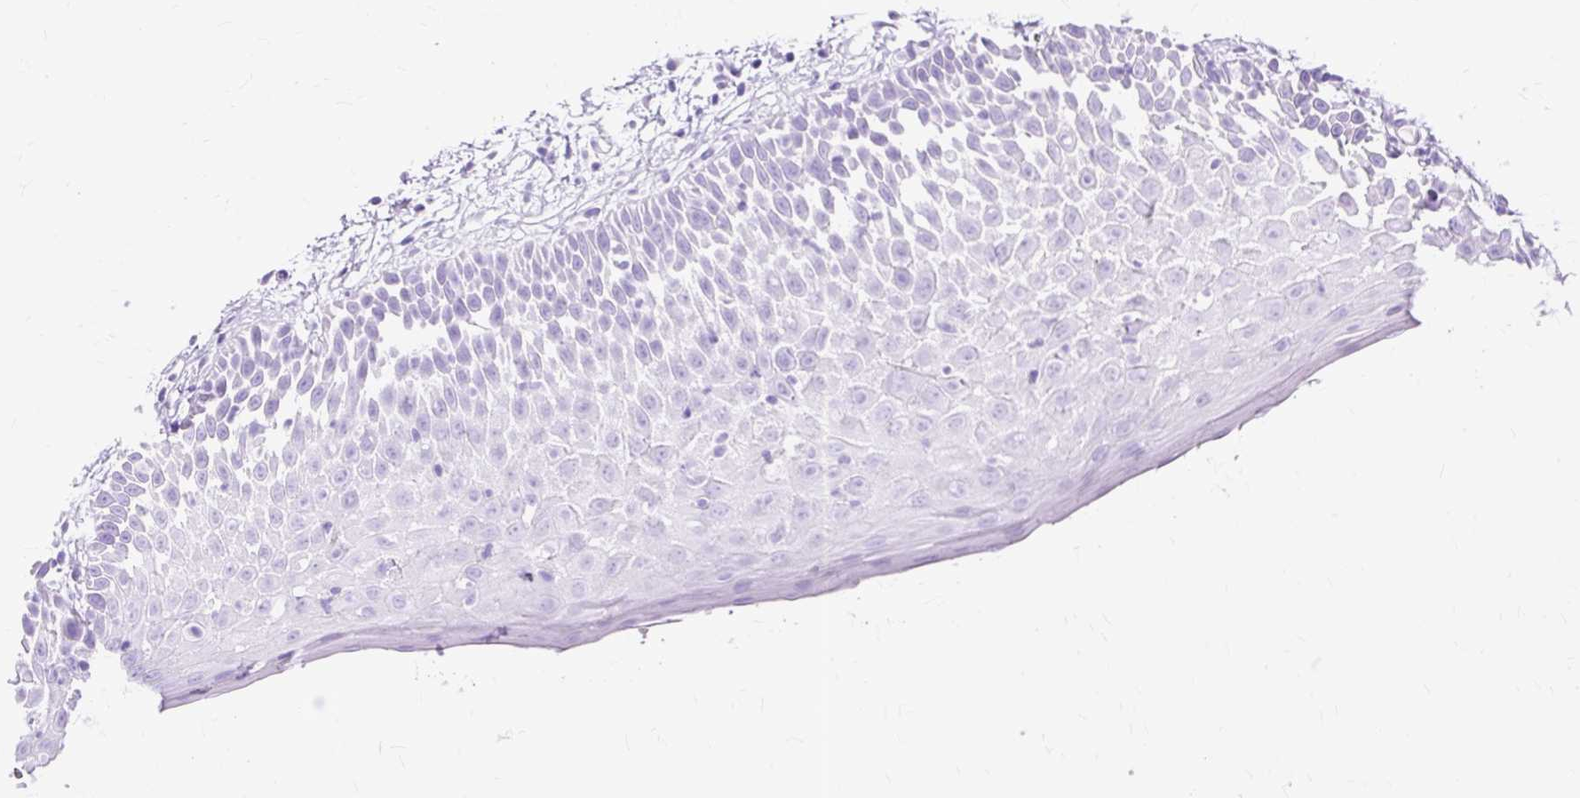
{"staining": {"intensity": "negative", "quantity": "none", "location": "none"}, "tissue": "oral mucosa", "cell_type": "Squamous epithelial cells", "image_type": "normal", "snomed": [{"axis": "morphology", "description": "Normal tissue, NOS"}, {"axis": "morphology", "description": "Squamous cell carcinoma, NOS"}, {"axis": "topography", "description": "Oral tissue"}, {"axis": "topography", "description": "Tounge, NOS"}, {"axis": "topography", "description": "Head-Neck"}], "caption": "Squamous epithelial cells are negative for protein expression in normal human oral mucosa. (Stains: DAB (3,3'-diaminobenzidine) immunohistochemistry (IHC) with hematoxylin counter stain, Microscopy: brightfield microscopy at high magnification).", "gene": "SLC8A2", "patient": {"sex": "male", "age": 76}}